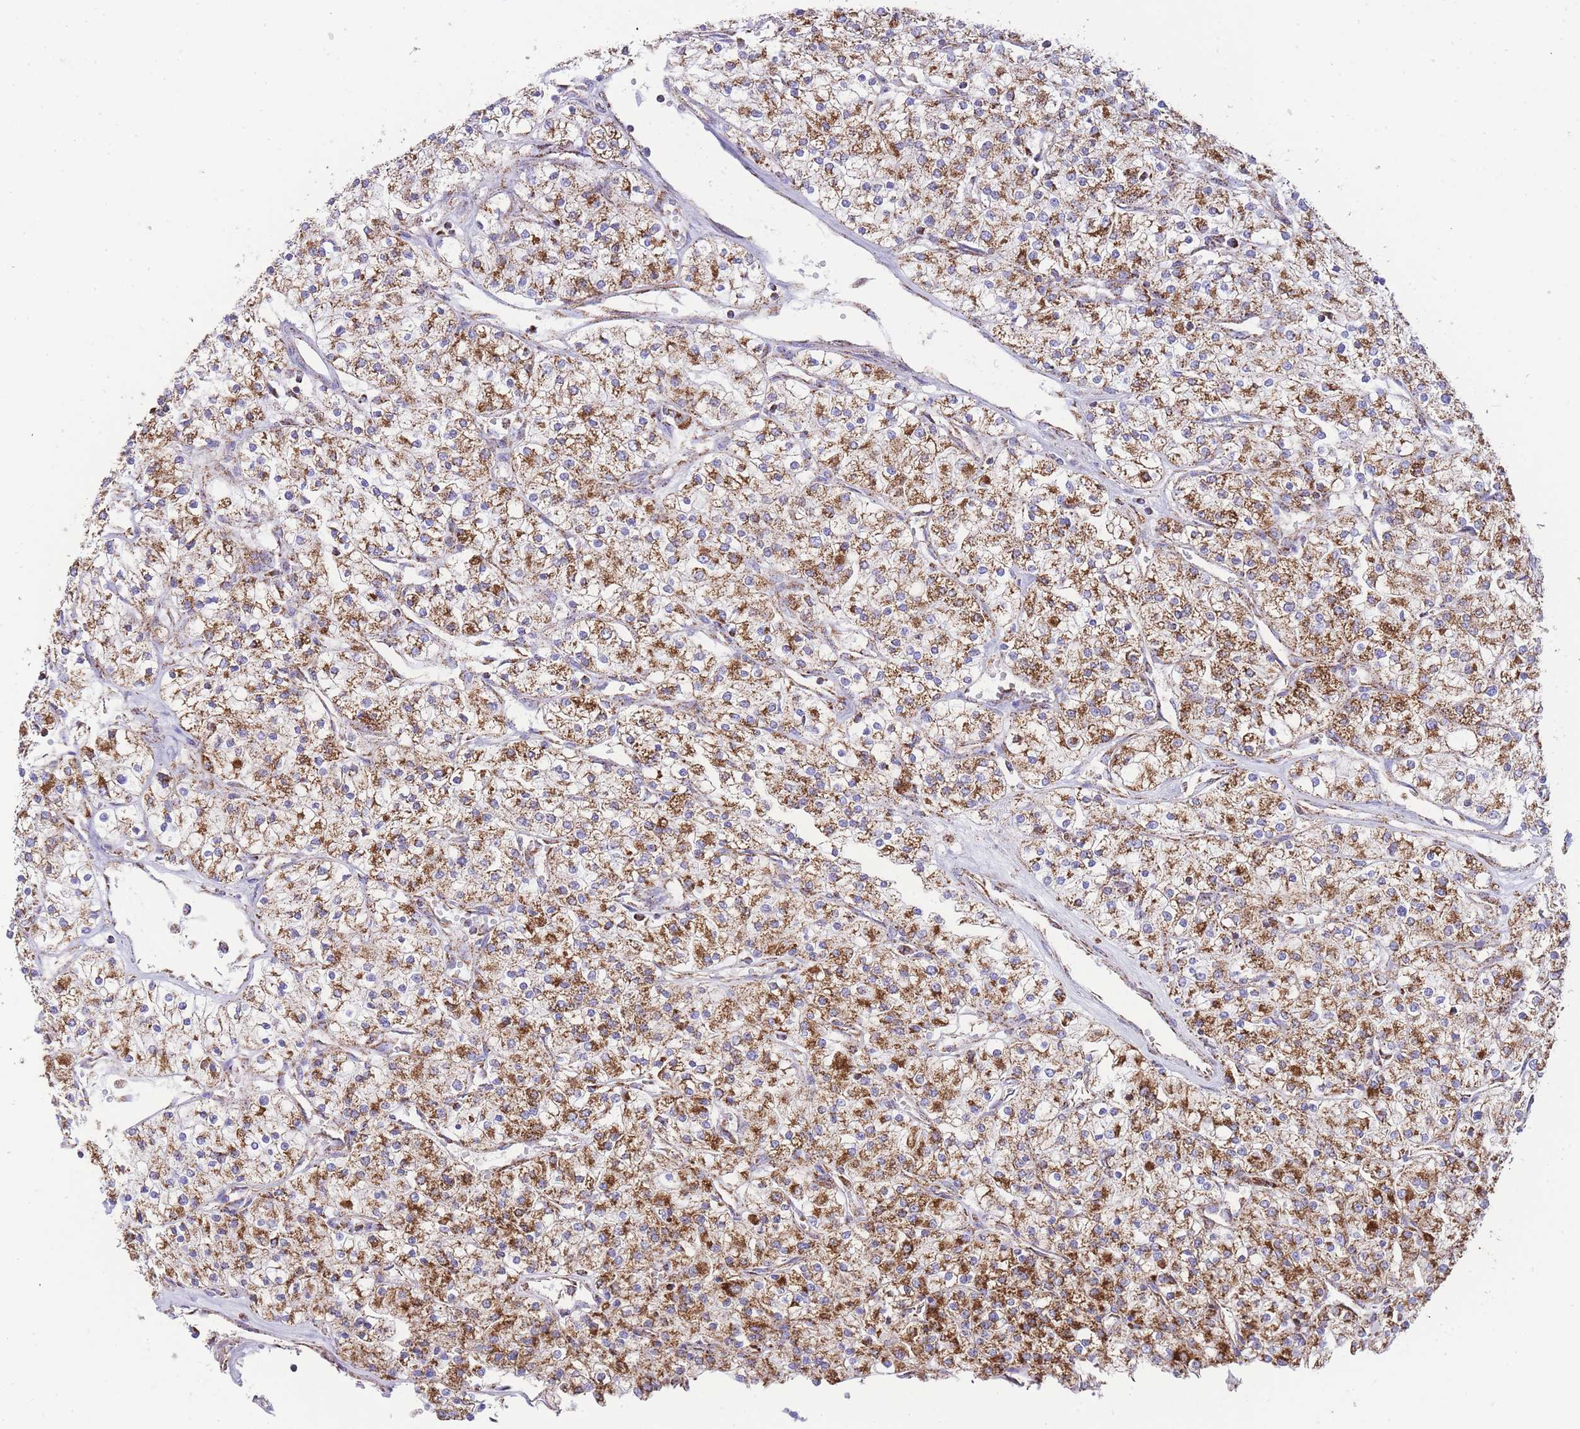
{"staining": {"intensity": "moderate", "quantity": ">75%", "location": "cytoplasmic/membranous"}, "tissue": "renal cancer", "cell_type": "Tumor cells", "image_type": "cancer", "snomed": [{"axis": "morphology", "description": "Adenocarcinoma, NOS"}, {"axis": "topography", "description": "Kidney"}], "caption": "Immunohistochemical staining of renal adenocarcinoma exhibits medium levels of moderate cytoplasmic/membranous expression in about >75% of tumor cells.", "gene": "GSTM1", "patient": {"sex": "male", "age": 80}}